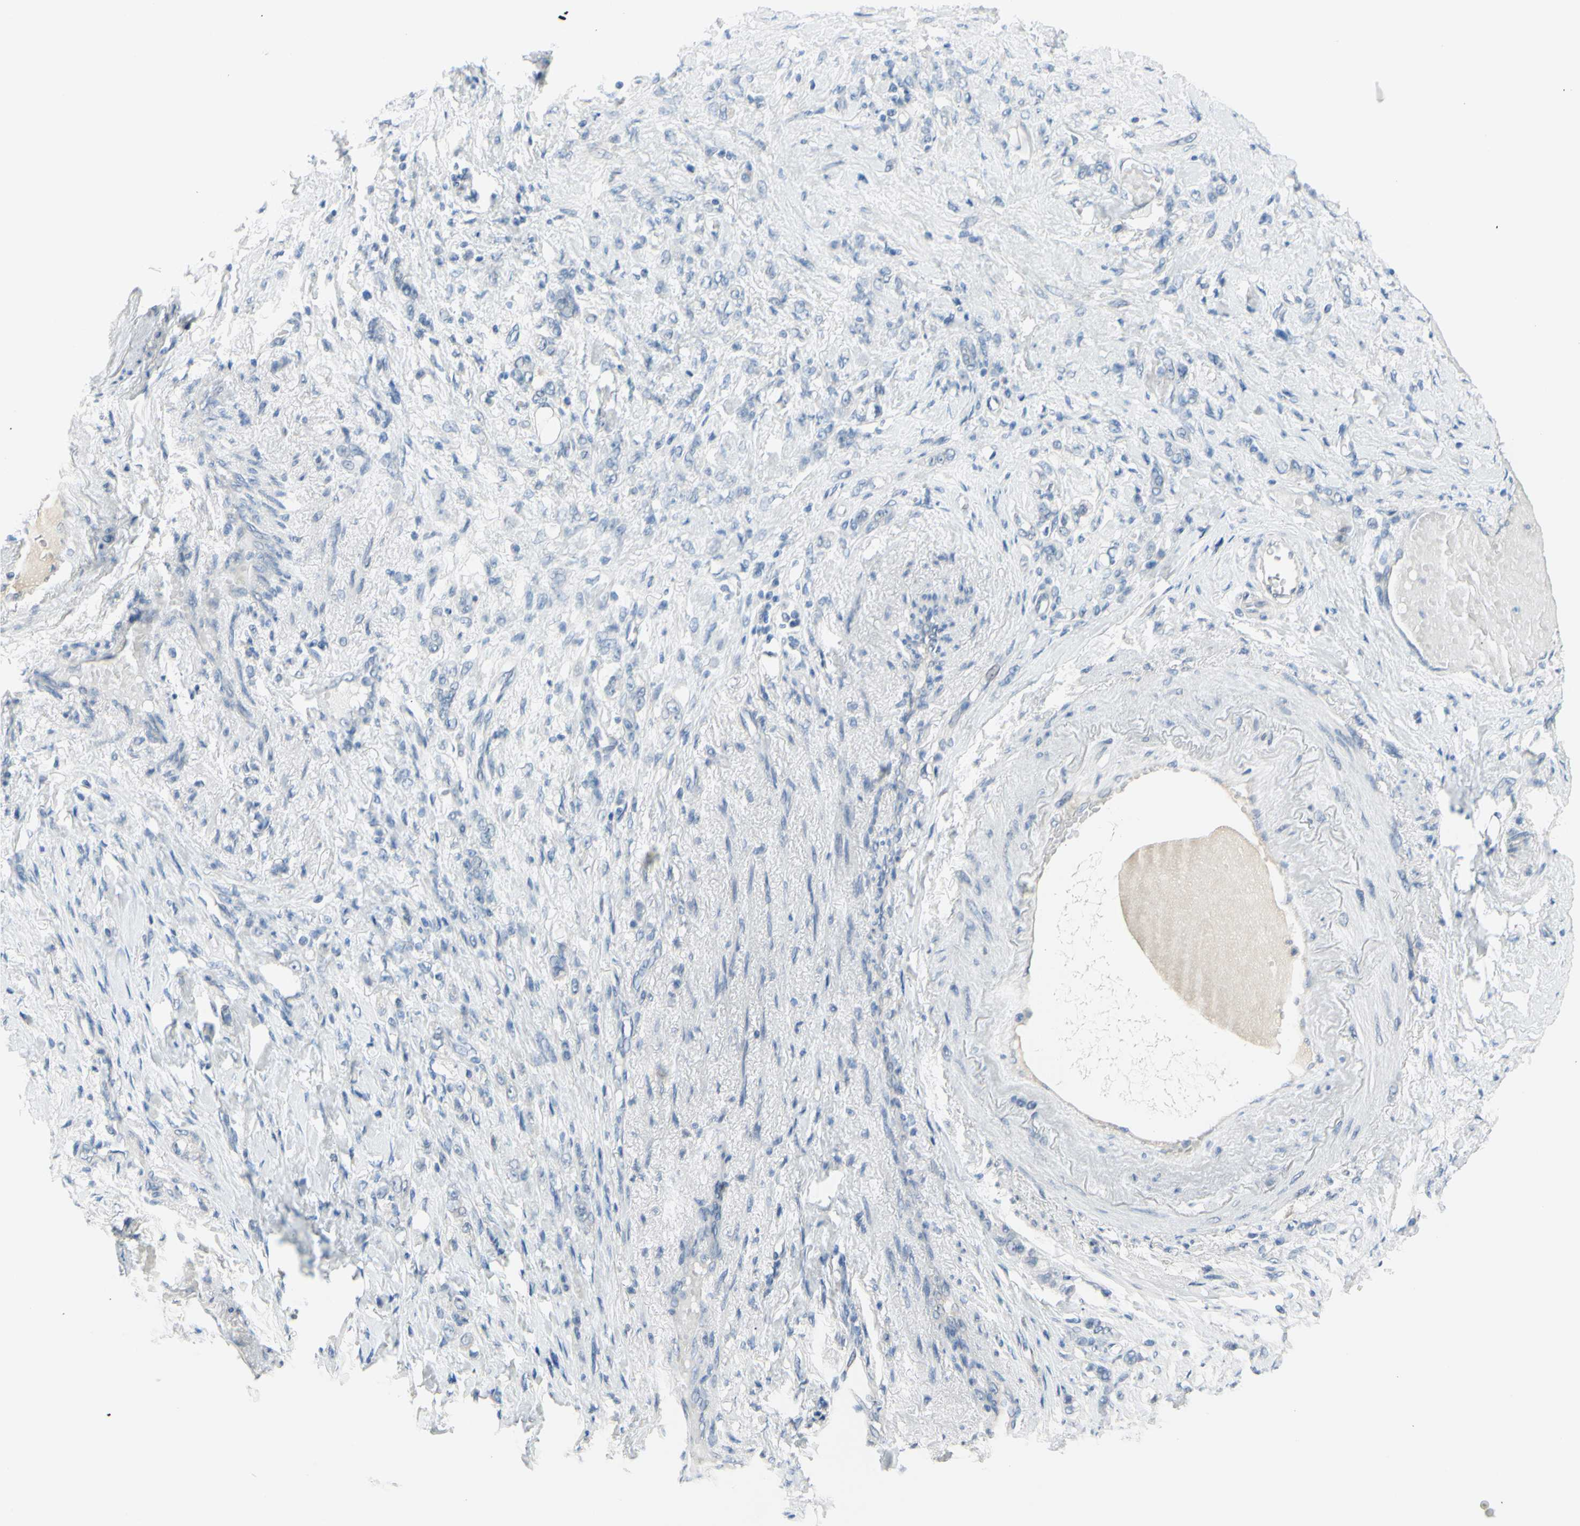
{"staining": {"intensity": "negative", "quantity": "none", "location": "none"}, "tissue": "stomach cancer", "cell_type": "Tumor cells", "image_type": "cancer", "snomed": [{"axis": "morphology", "description": "Adenocarcinoma, NOS"}, {"axis": "topography", "description": "Stomach"}], "caption": "Human stomach cancer stained for a protein using IHC exhibits no staining in tumor cells.", "gene": "DCT", "patient": {"sex": "male", "age": 82}}